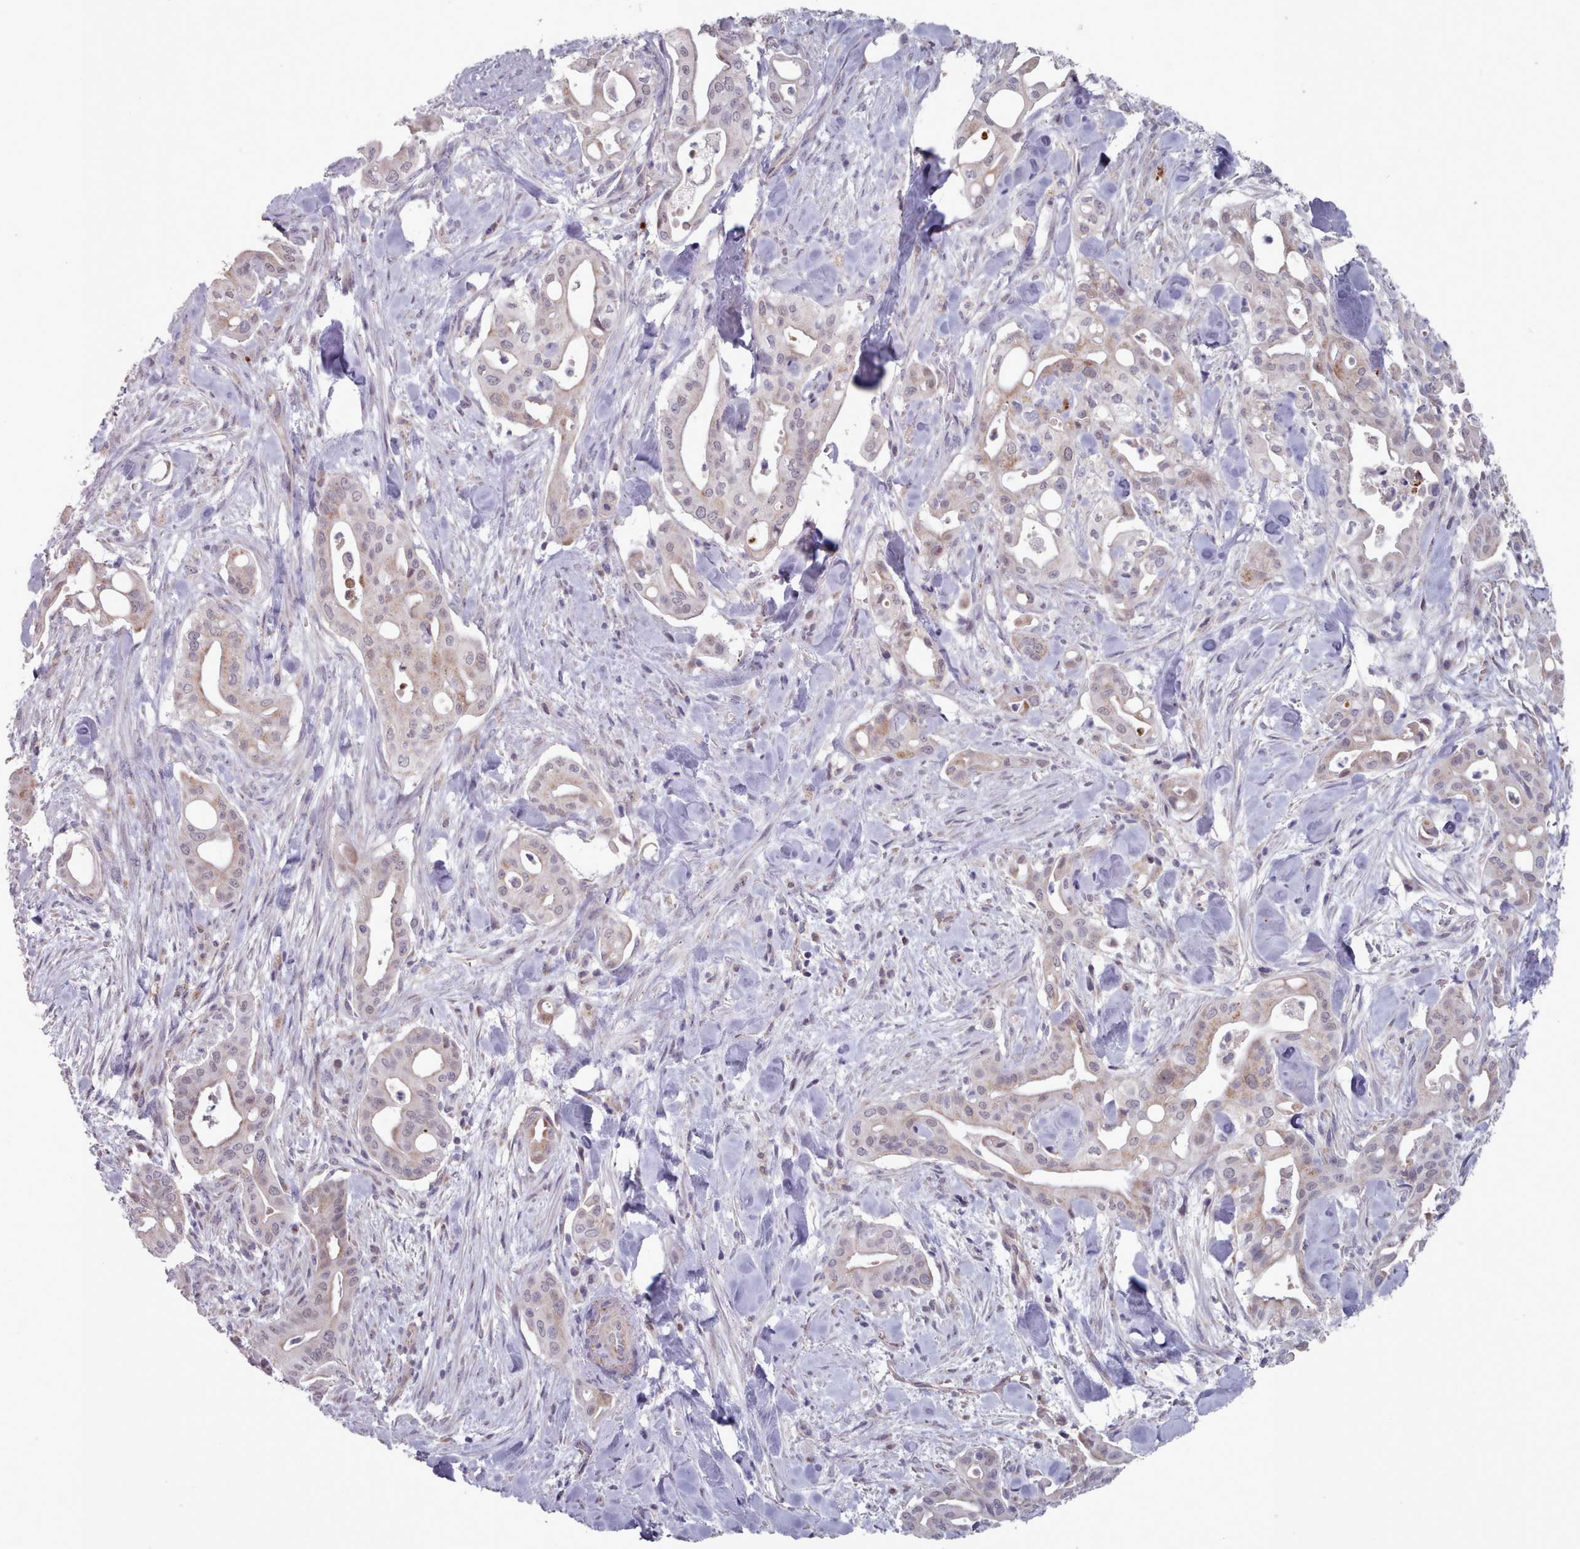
{"staining": {"intensity": "weak", "quantity": "25%-75%", "location": "cytoplasmic/membranous,nuclear"}, "tissue": "liver cancer", "cell_type": "Tumor cells", "image_type": "cancer", "snomed": [{"axis": "morphology", "description": "Cholangiocarcinoma"}, {"axis": "topography", "description": "Liver"}], "caption": "Tumor cells reveal low levels of weak cytoplasmic/membranous and nuclear staining in approximately 25%-75% of cells in cholangiocarcinoma (liver).", "gene": "TRARG1", "patient": {"sex": "female", "age": 68}}